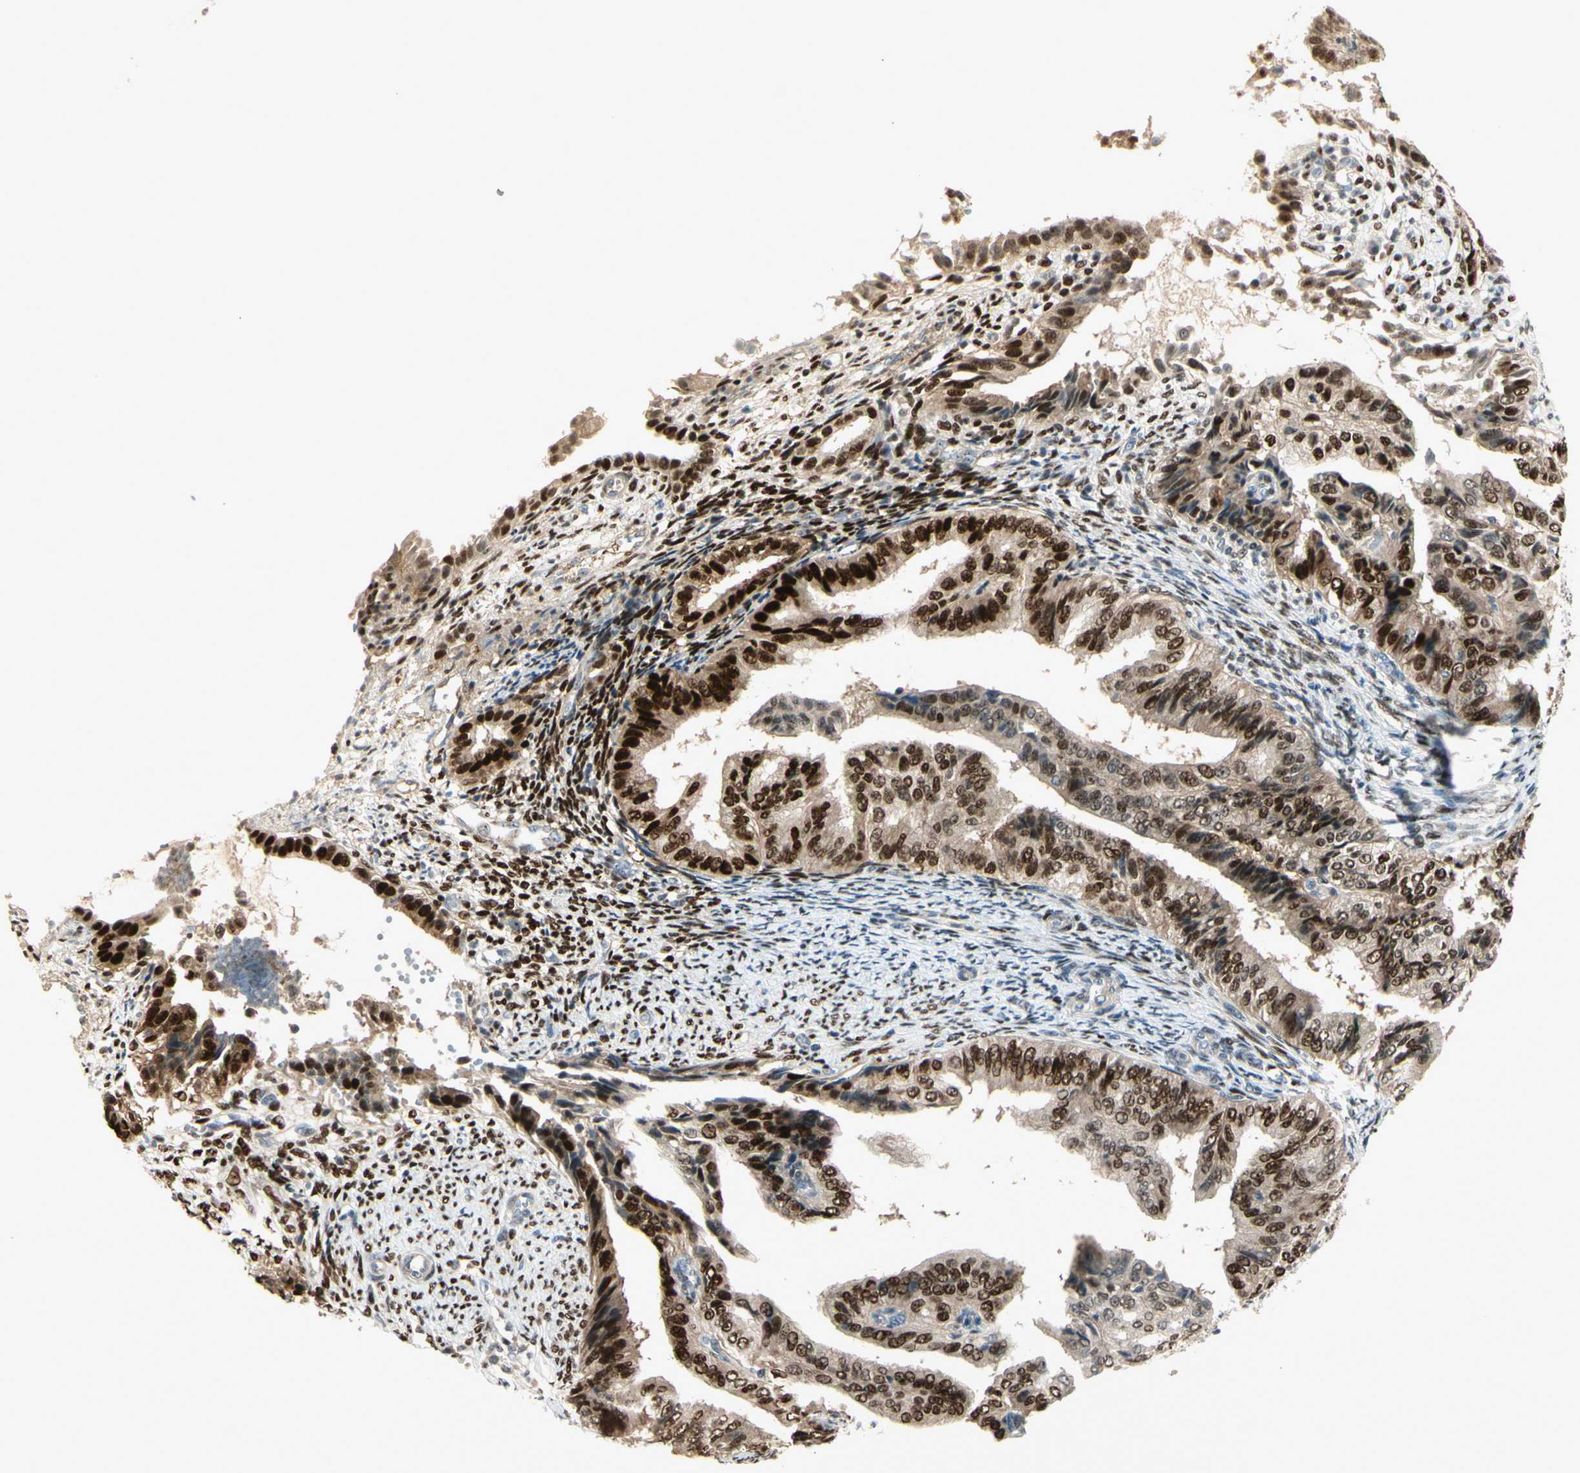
{"staining": {"intensity": "strong", "quantity": ">75%", "location": "cytoplasmic/membranous,nuclear"}, "tissue": "endometrial cancer", "cell_type": "Tumor cells", "image_type": "cancer", "snomed": [{"axis": "morphology", "description": "Adenocarcinoma, NOS"}, {"axis": "topography", "description": "Endometrium"}], "caption": "A photomicrograph showing strong cytoplasmic/membranous and nuclear staining in approximately >75% of tumor cells in endometrial cancer, as visualized by brown immunohistochemical staining.", "gene": "NFYA", "patient": {"sex": "female", "age": 58}}